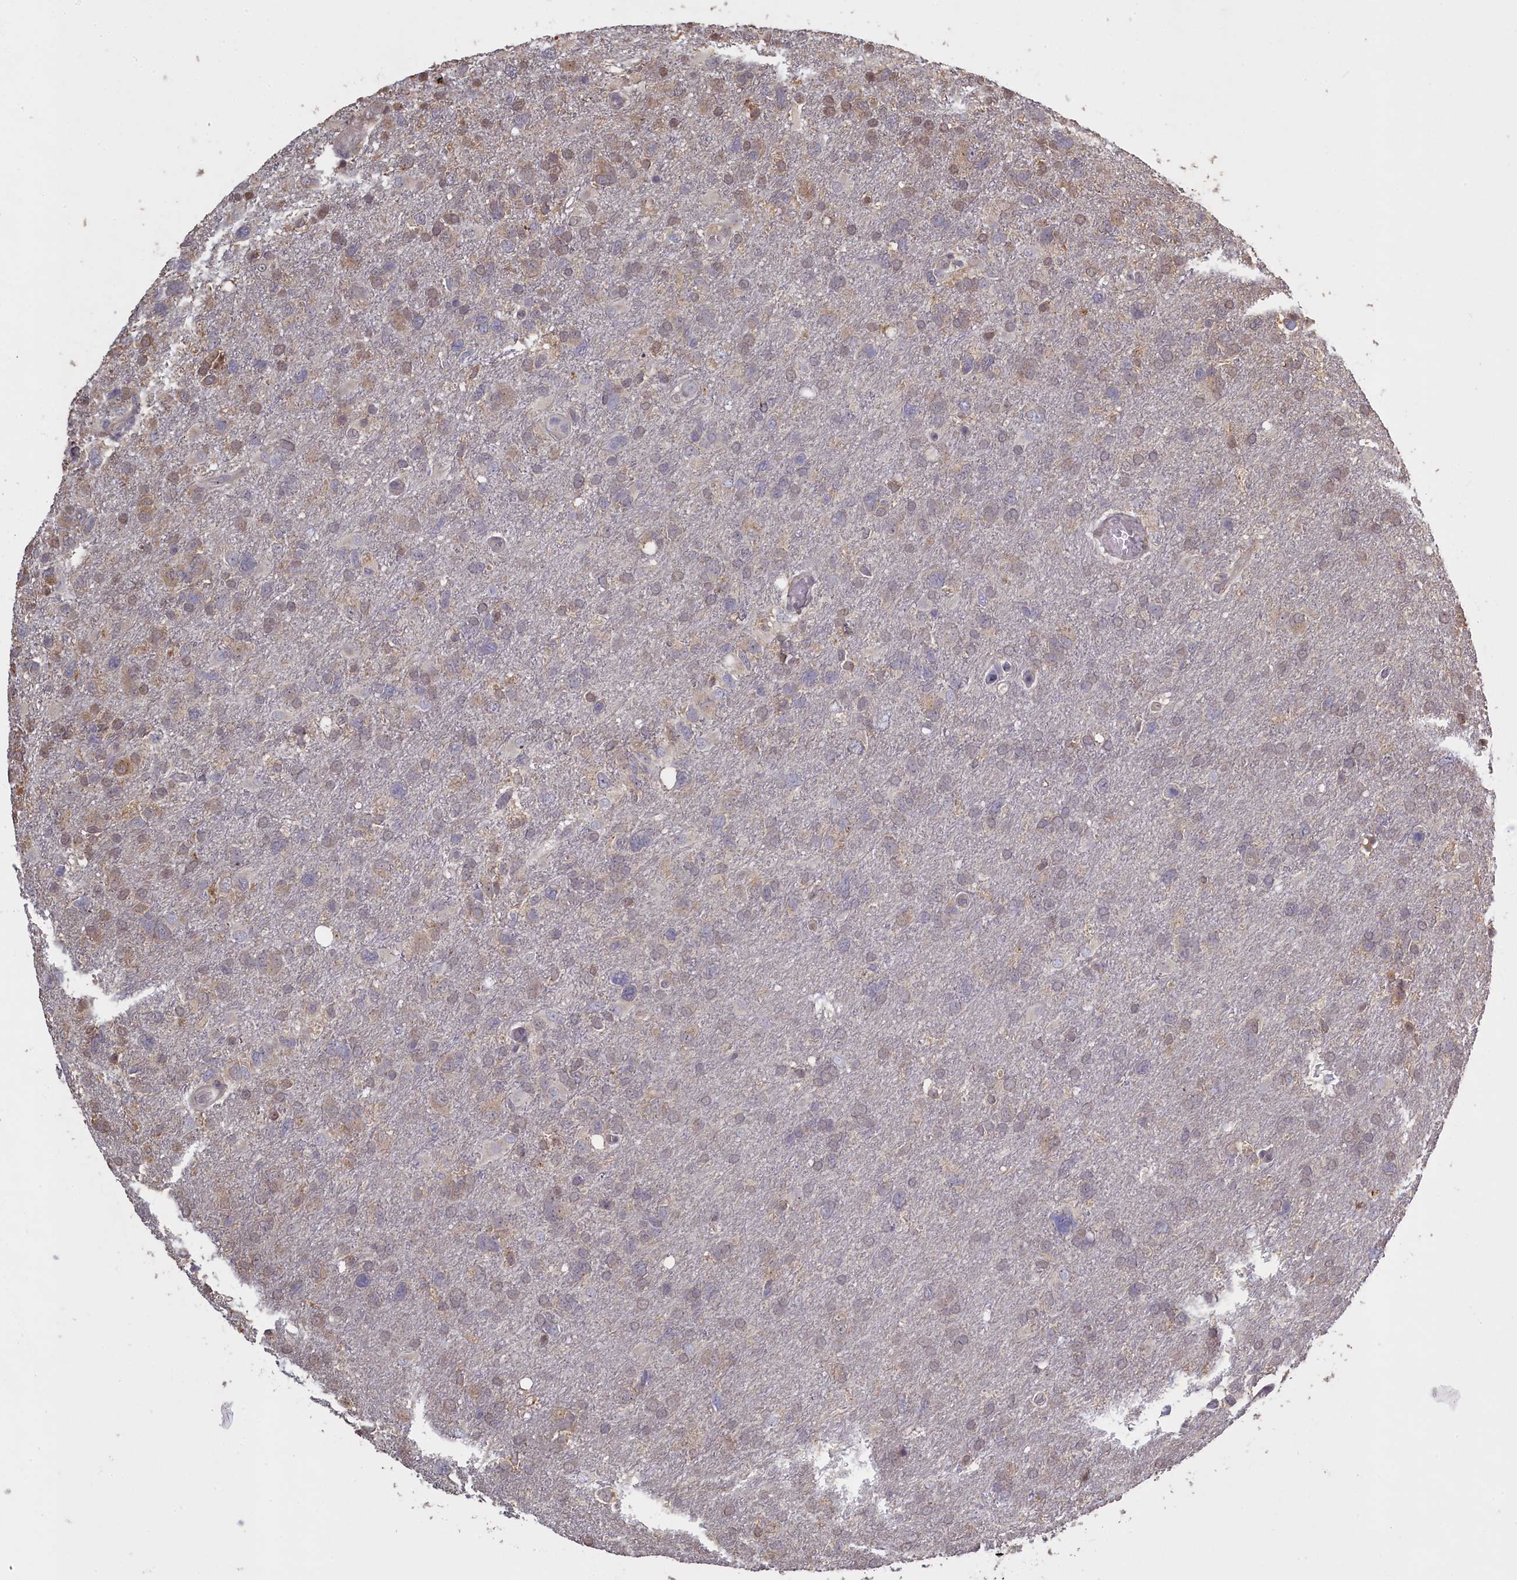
{"staining": {"intensity": "moderate", "quantity": "<25%", "location": "cytoplasmic/membranous"}, "tissue": "glioma", "cell_type": "Tumor cells", "image_type": "cancer", "snomed": [{"axis": "morphology", "description": "Glioma, malignant, High grade"}, {"axis": "topography", "description": "Brain"}], "caption": "This micrograph displays IHC staining of malignant glioma (high-grade), with low moderate cytoplasmic/membranous positivity in approximately <25% of tumor cells.", "gene": "UCHL3", "patient": {"sex": "male", "age": 61}}